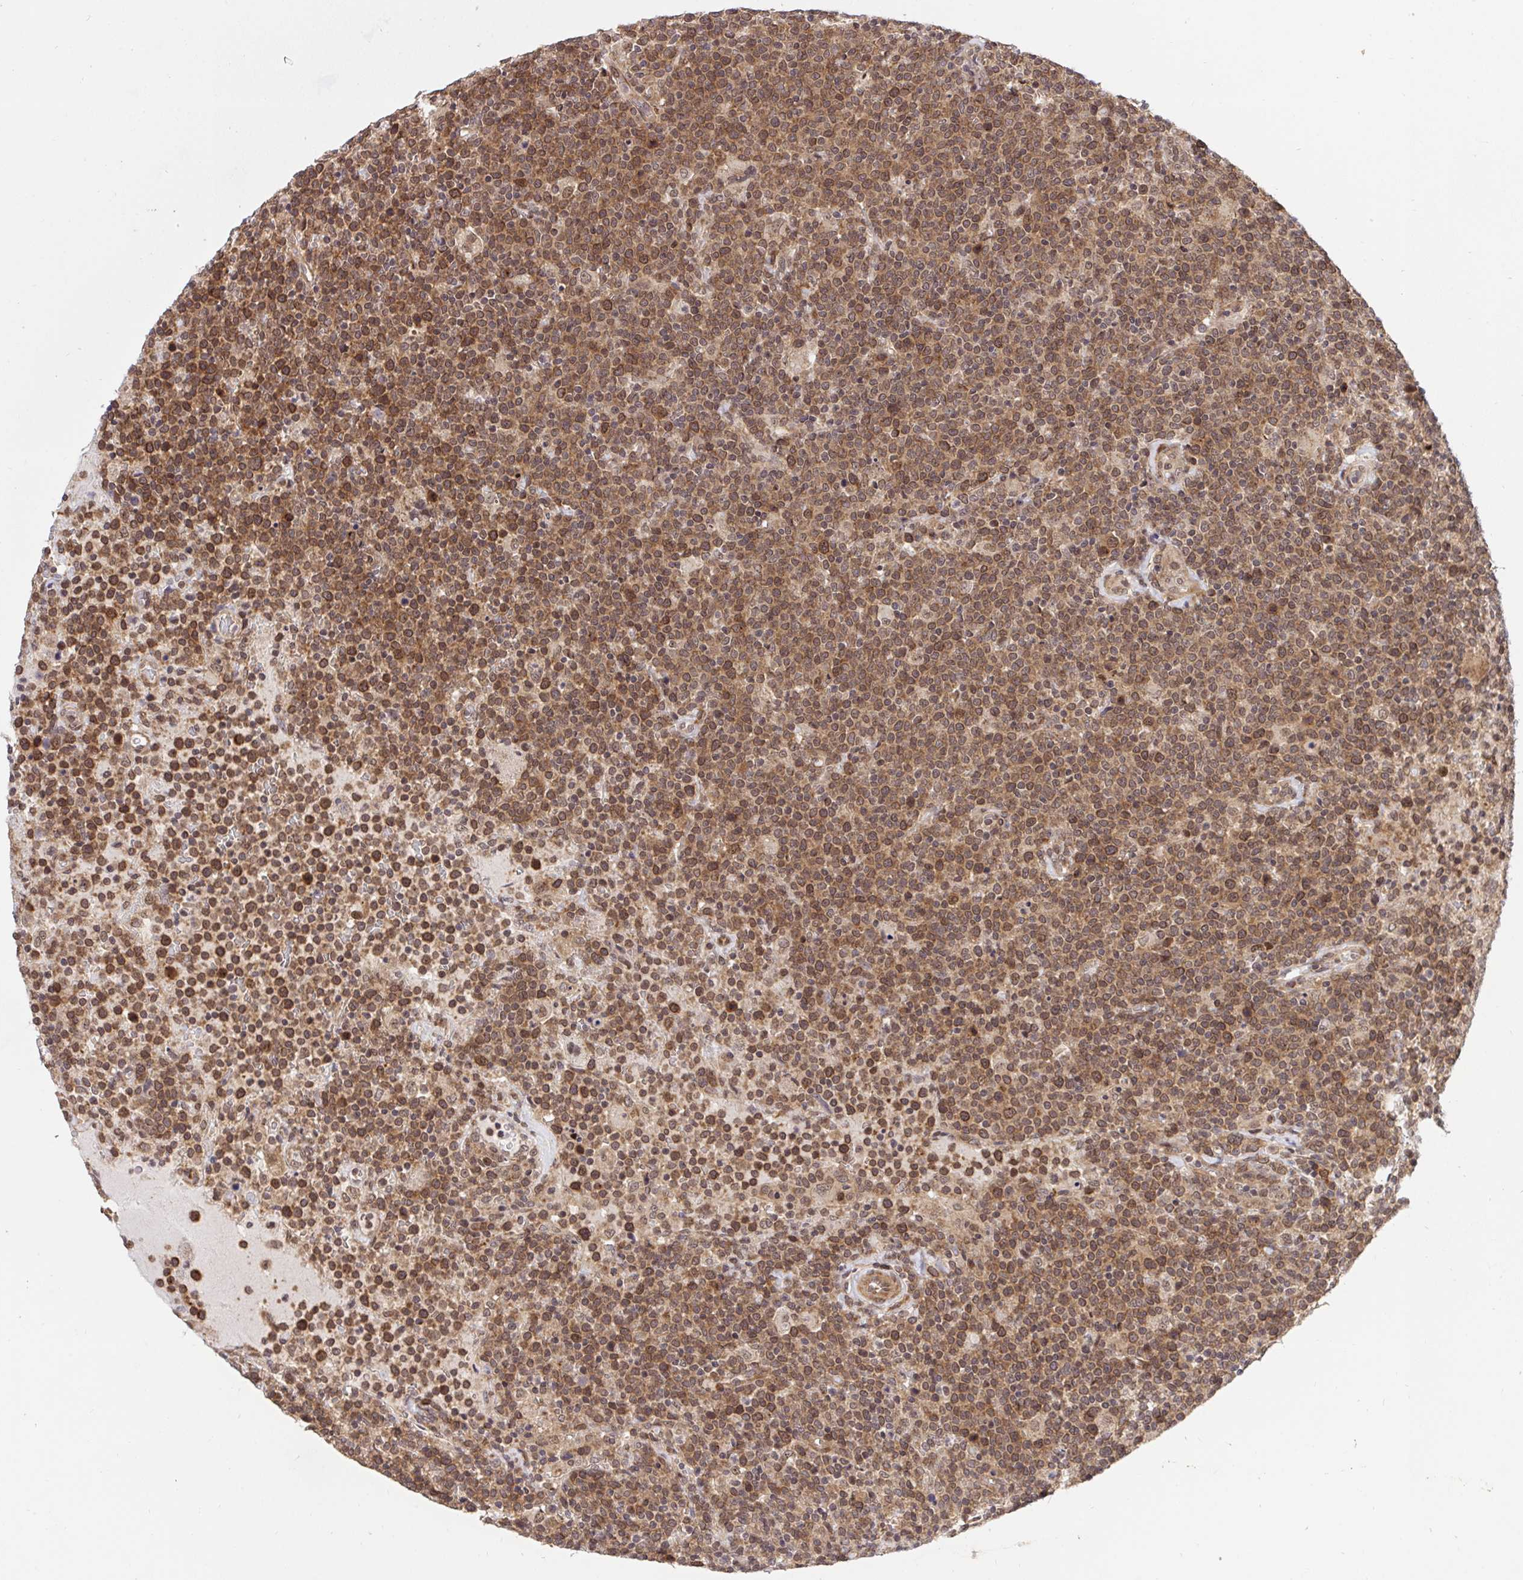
{"staining": {"intensity": "moderate", "quantity": ">75%", "location": "cytoplasmic/membranous"}, "tissue": "lymphoma", "cell_type": "Tumor cells", "image_type": "cancer", "snomed": [{"axis": "morphology", "description": "Malignant lymphoma, non-Hodgkin's type, High grade"}, {"axis": "topography", "description": "Lymph node"}], "caption": "Moderate cytoplasmic/membranous staining is identified in about >75% of tumor cells in lymphoma.", "gene": "ERI1", "patient": {"sex": "male", "age": 61}}